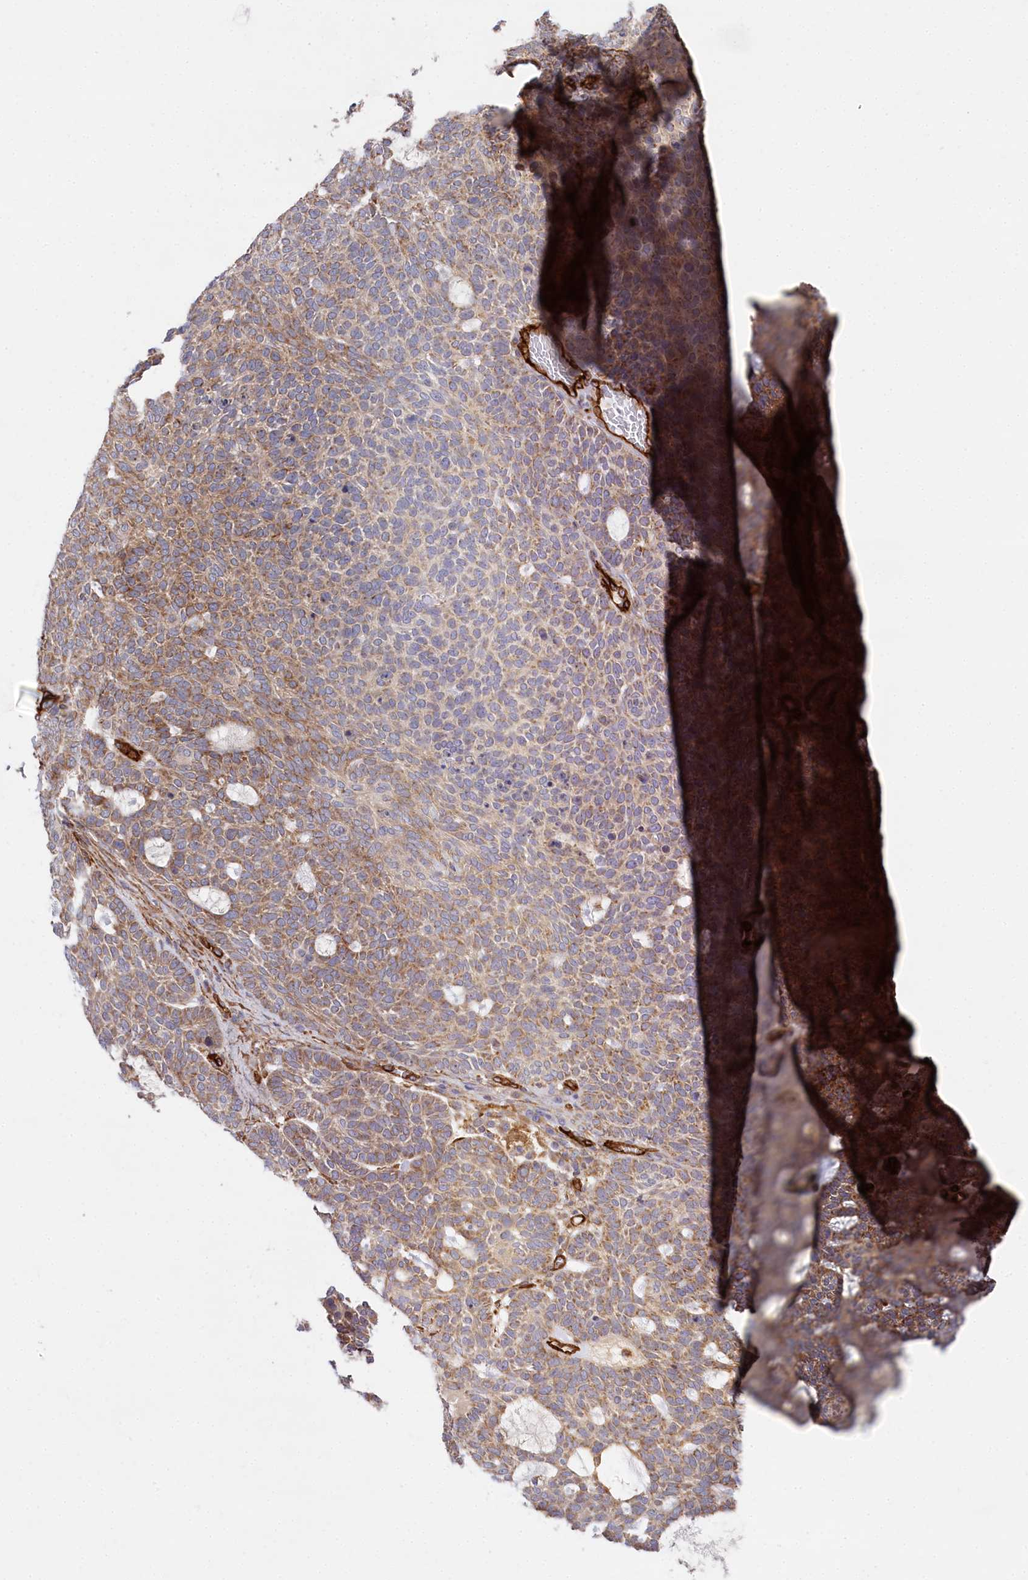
{"staining": {"intensity": "moderate", "quantity": ">75%", "location": "cytoplasmic/membranous"}, "tissue": "skin cancer", "cell_type": "Tumor cells", "image_type": "cancer", "snomed": [{"axis": "morphology", "description": "Squamous cell carcinoma, NOS"}, {"axis": "topography", "description": "Skin"}], "caption": "Protein analysis of skin cancer (squamous cell carcinoma) tissue demonstrates moderate cytoplasmic/membranous staining in about >75% of tumor cells.", "gene": "MTPAP", "patient": {"sex": "female", "age": 90}}